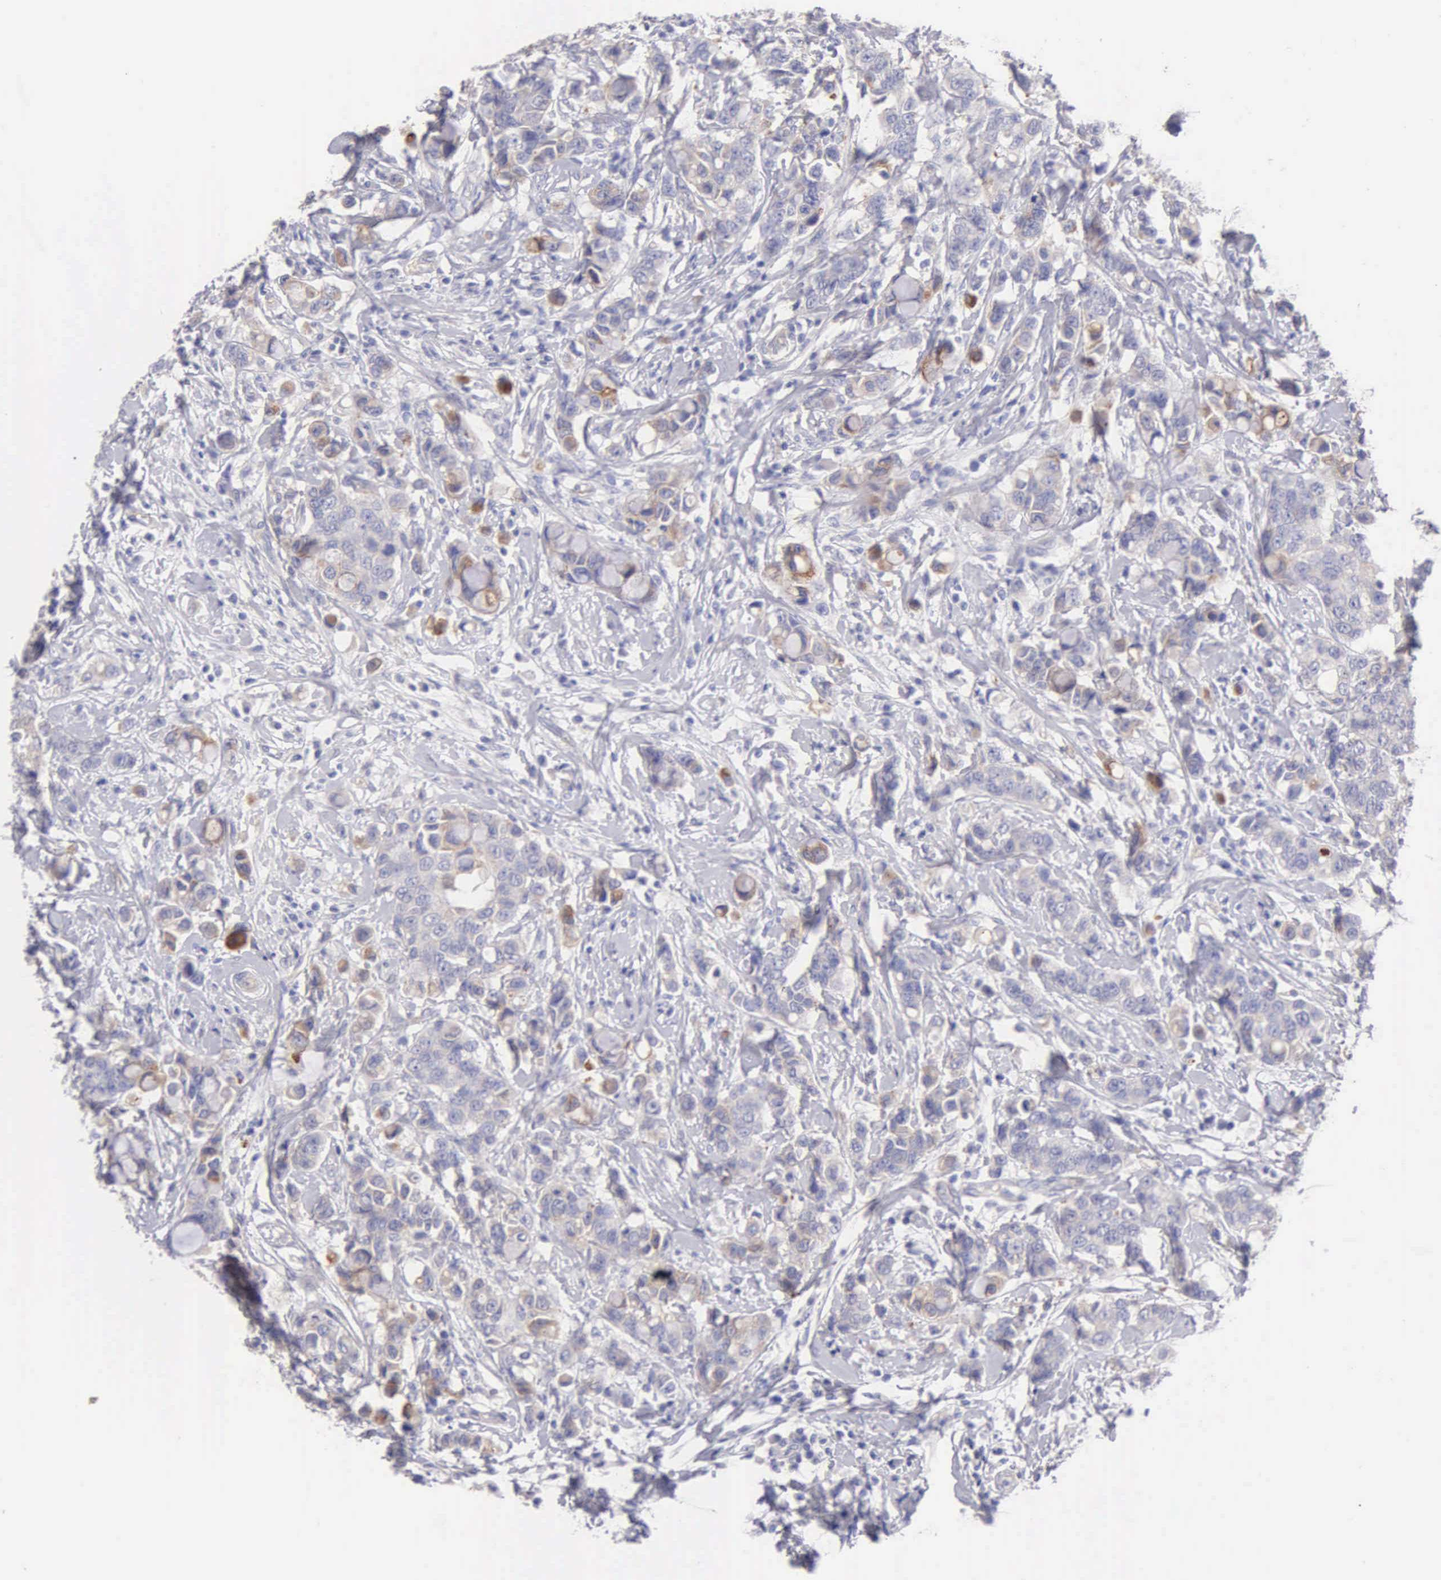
{"staining": {"intensity": "weak", "quantity": "25%-75%", "location": "cytoplasmic/membranous"}, "tissue": "breast cancer", "cell_type": "Tumor cells", "image_type": "cancer", "snomed": [{"axis": "morphology", "description": "Duct carcinoma"}, {"axis": "topography", "description": "Breast"}], "caption": "Brown immunohistochemical staining in breast cancer (intraductal carcinoma) displays weak cytoplasmic/membranous expression in about 25%-75% of tumor cells. Nuclei are stained in blue.", "gene": "APP", "patient": {"sex": "female", "age": 27}}